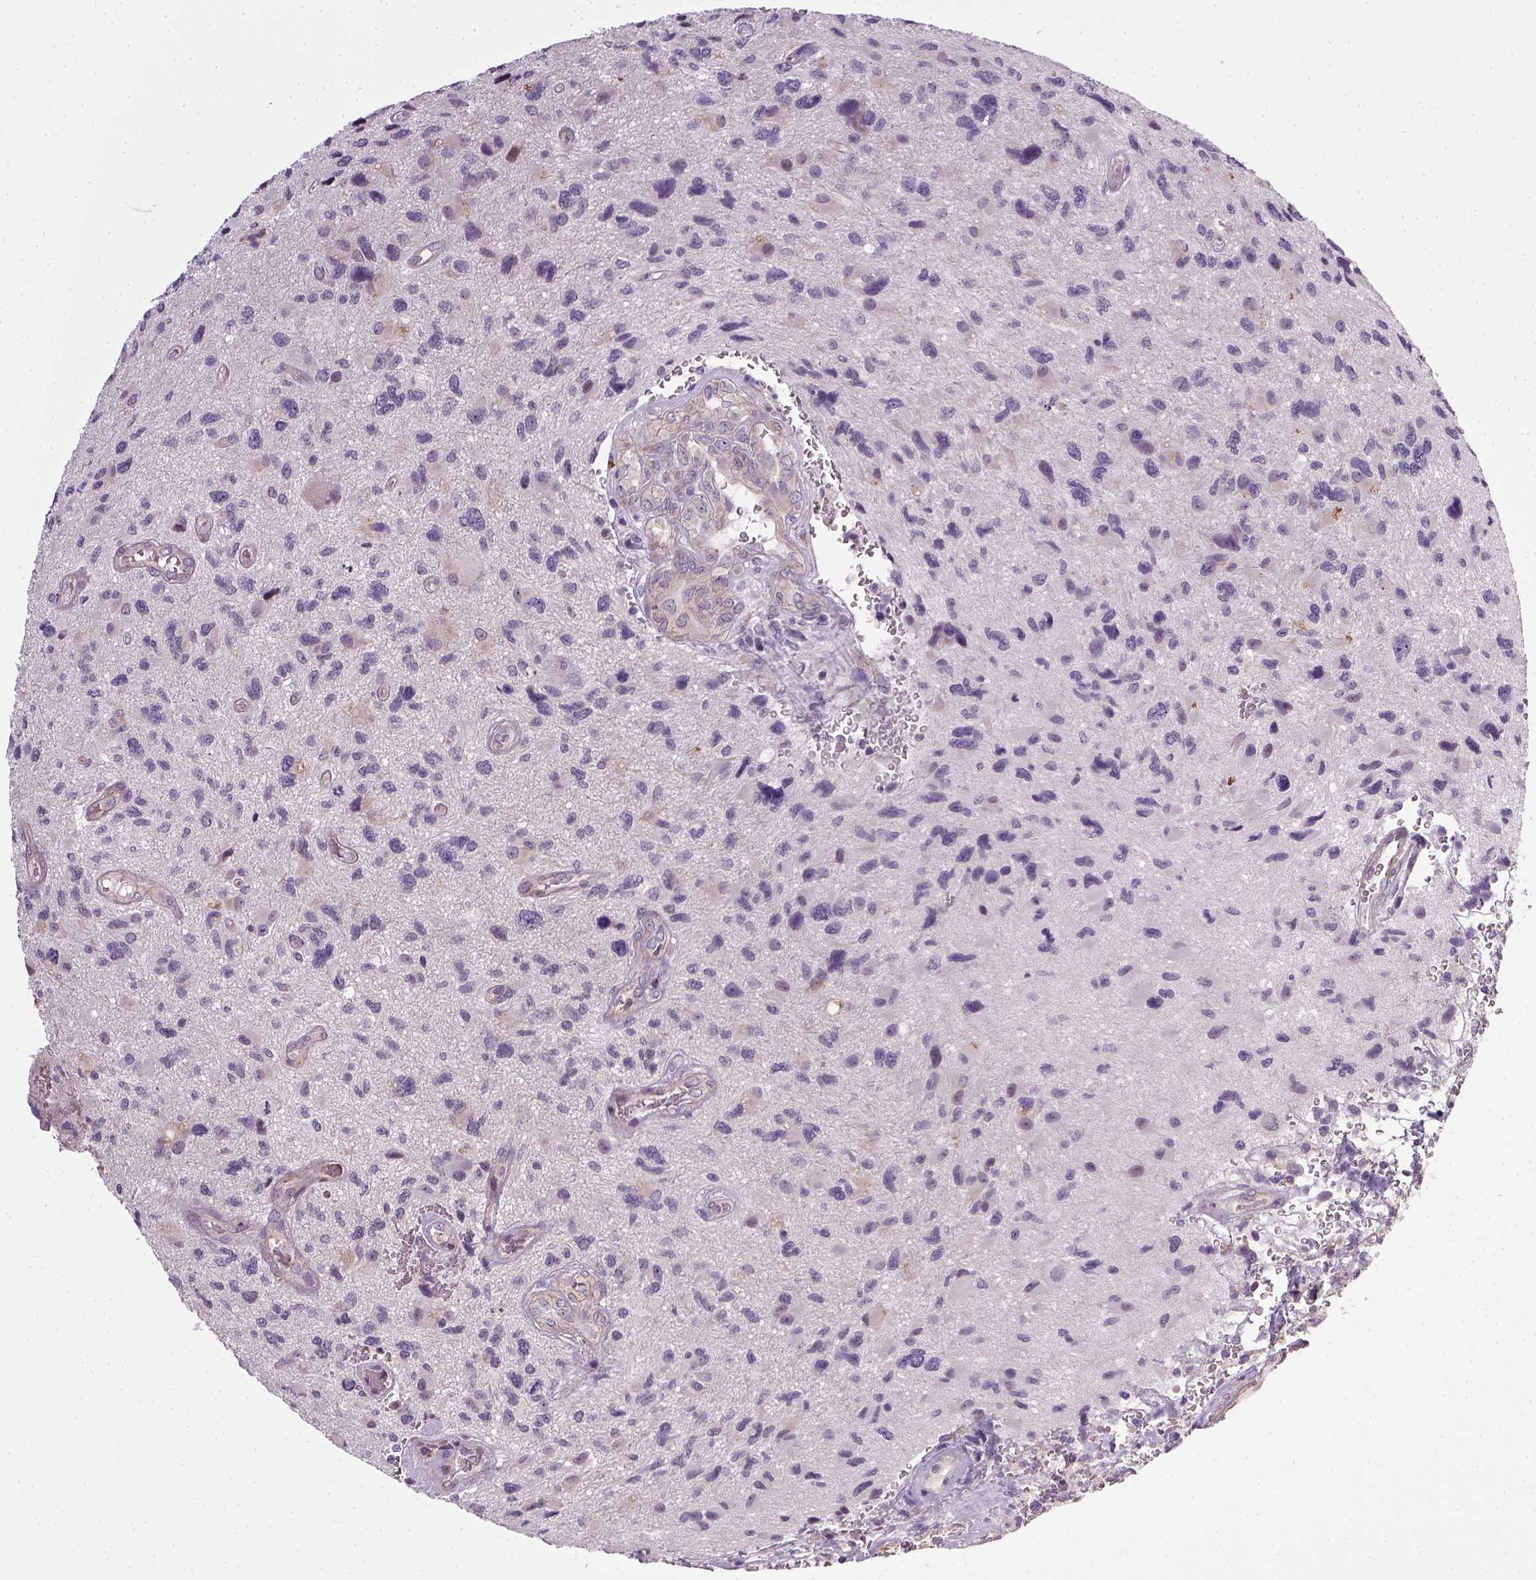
{"staining": {"intensity": "negative", "quantity": "none", "location": "none"}, "tissue": "glioma", "cell_type": "Tumor cells", "image_type": "cancer", "snomed": [{"axis": "morphology", "description": "Glioma, malignant, NOS"}, {"axis": "morphology", "description": "Glioma, malignant, High grade"}, {"axis": "topography", "description": "Brain"}], "caption": "Glioma stained for a protein using immunohistochemistry reveals no expression tumor cells.", "gene": "TPRG1", "patient": {"sex": "female", "age": 71}}